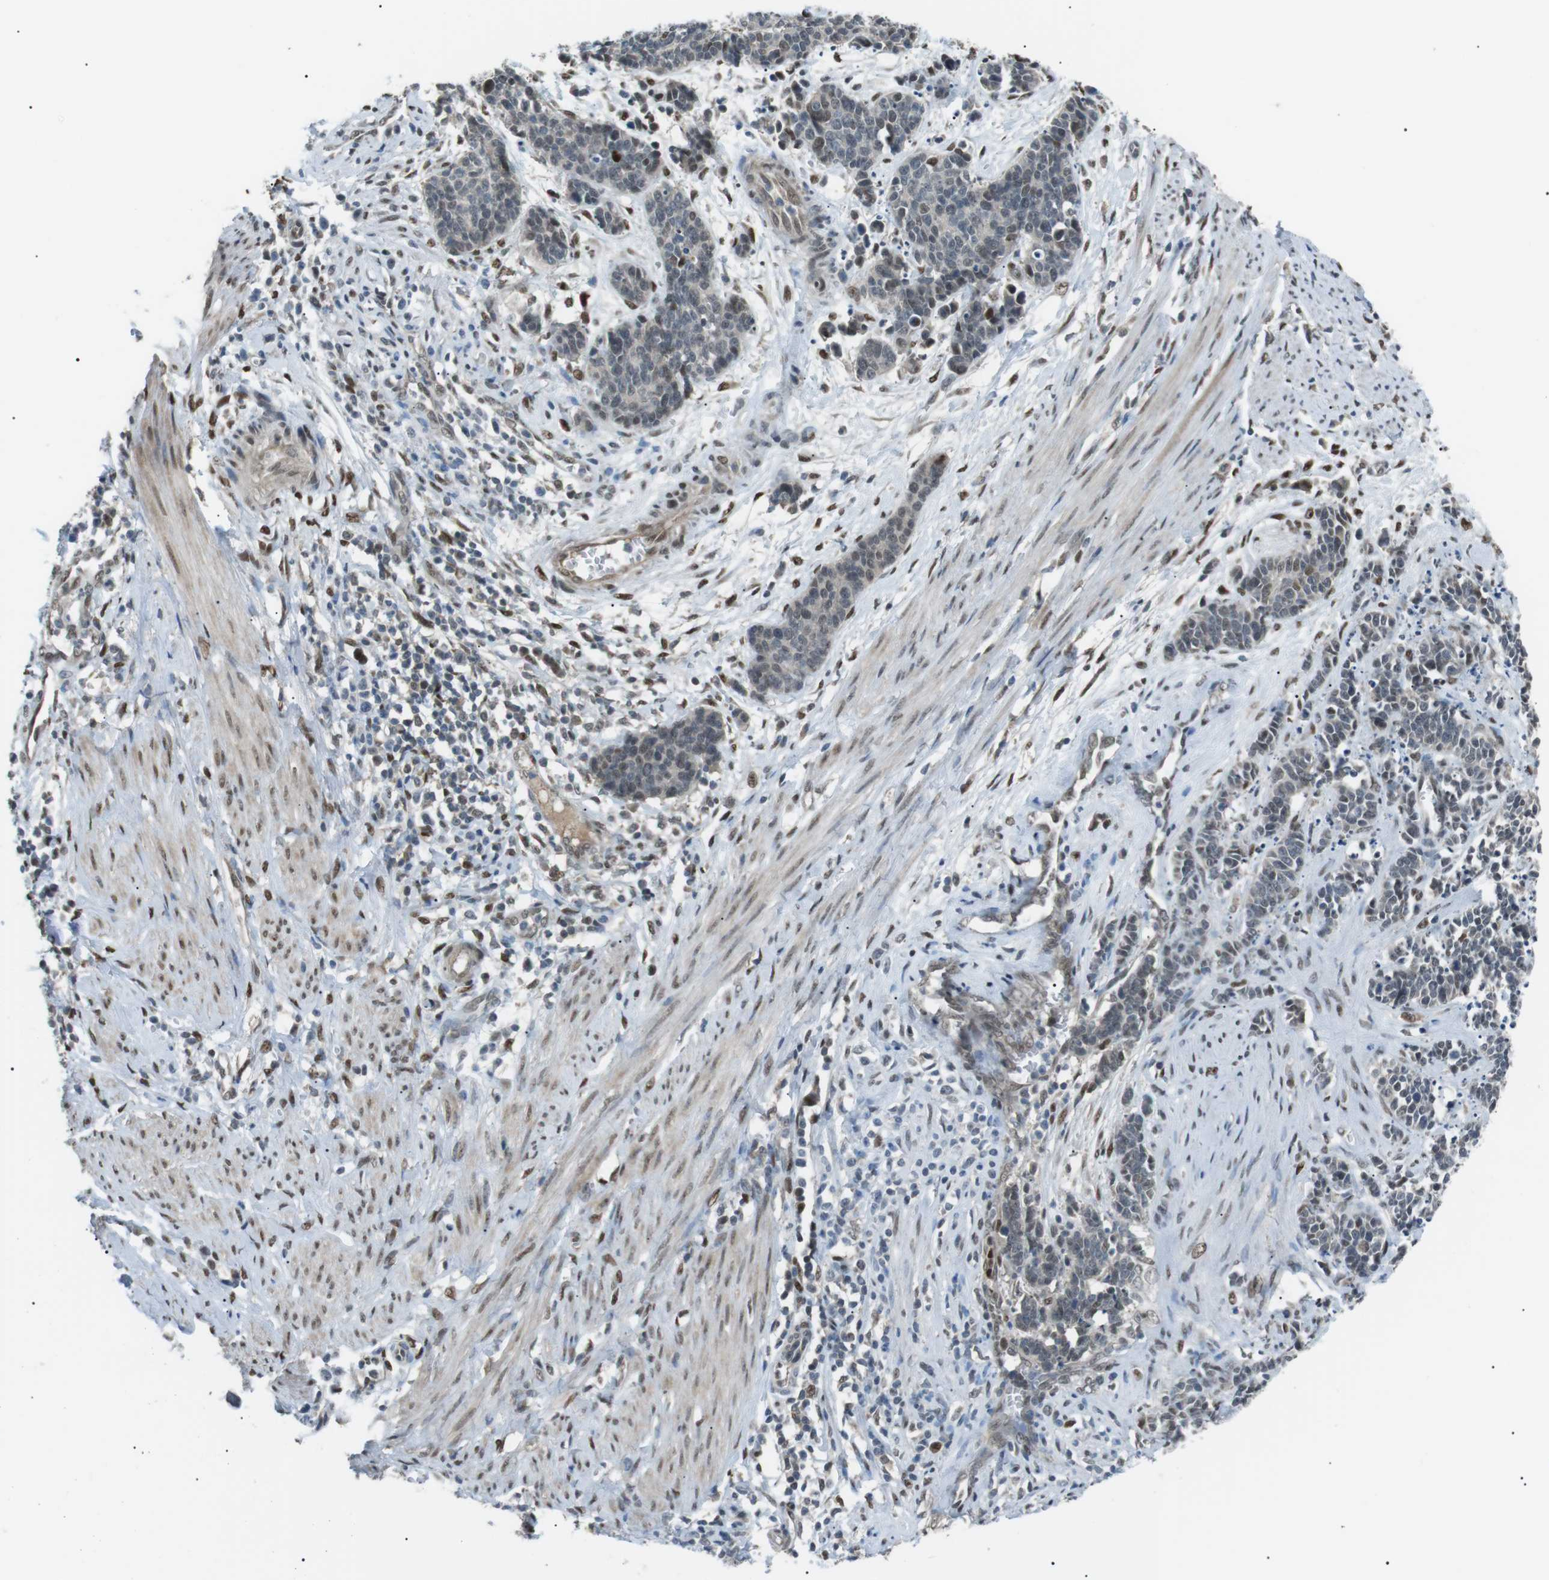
{"staining": {"intensity": "weak", "quantity": "<25%", "location": "nuclear"}, "tissue": "cervical cancer", "cell_type": "Tumor cells", "image_type": "cancer", "snomed": [{"axis": "morphology", "description": "Squamous cell carcinoma, NOS"}, {"axis": "topography", "description": "Cervix"}], "caption": "Immunohistochemical staining of human cervical cancer displays no significant expression in tumor cells. (DAB immunohistochemistry with hematoxylin counter stain).", "gene": "SRPK2", "patient": {"sex": "female", "age": 35}}